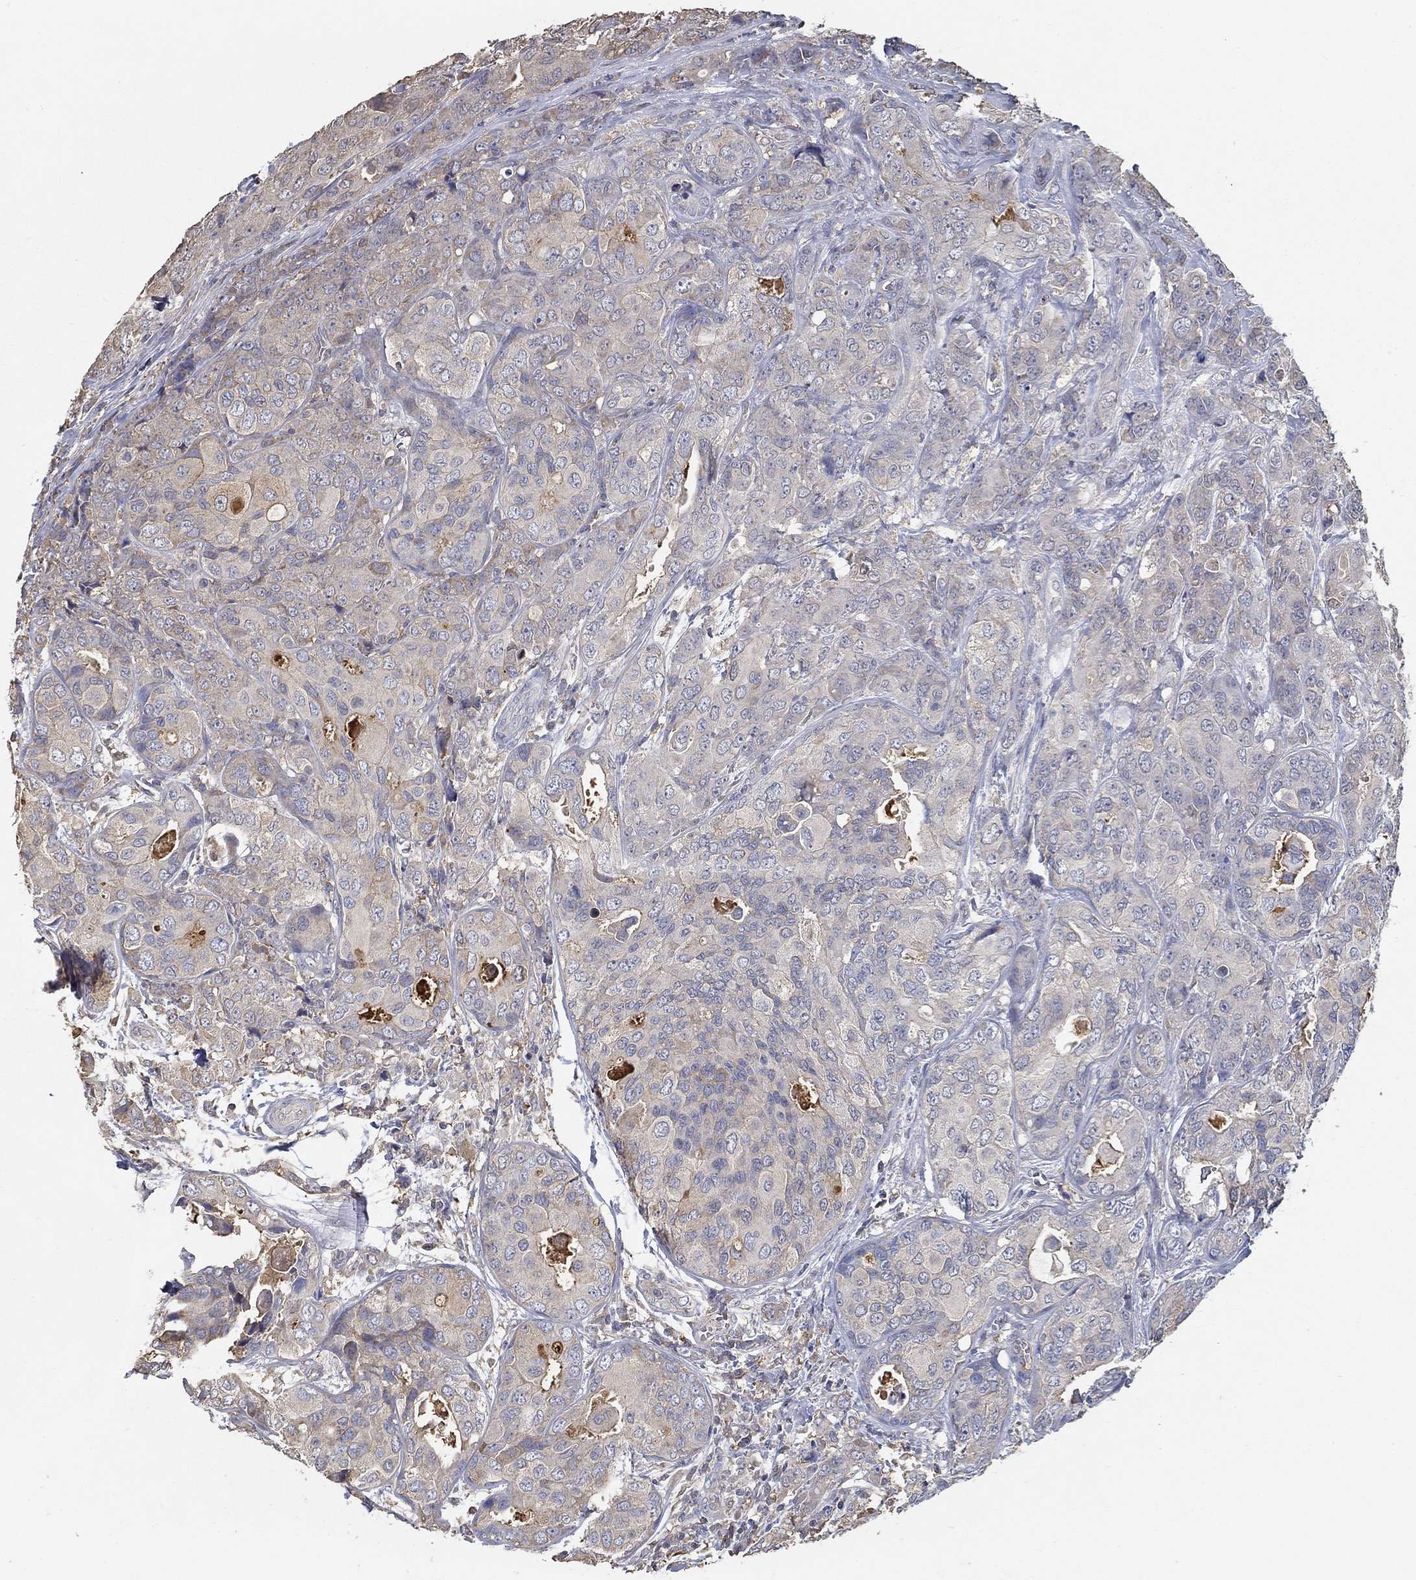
{"staining": {"intensity": "weak", "quantity": "<25%", "location": "cytoplasmic/membranous"}, "tissue": "breast cancer", "cell_type": "Tumor cells", "image_type": "cancer", "snomed": [{"axis": "morphology", "description": "Duct carcinoma"}, {"axis": "topography", "description": "Breast"}], "caption": "Immunohistochemical staining of human breast cancer demonstrates no significant staining in tumor cells. The staining is performed using DAB brown chromogen with nuclei counter-stained in using hematoxylin.", "gene": "IL10", "patient": {"sex": "female", "age": 43}}